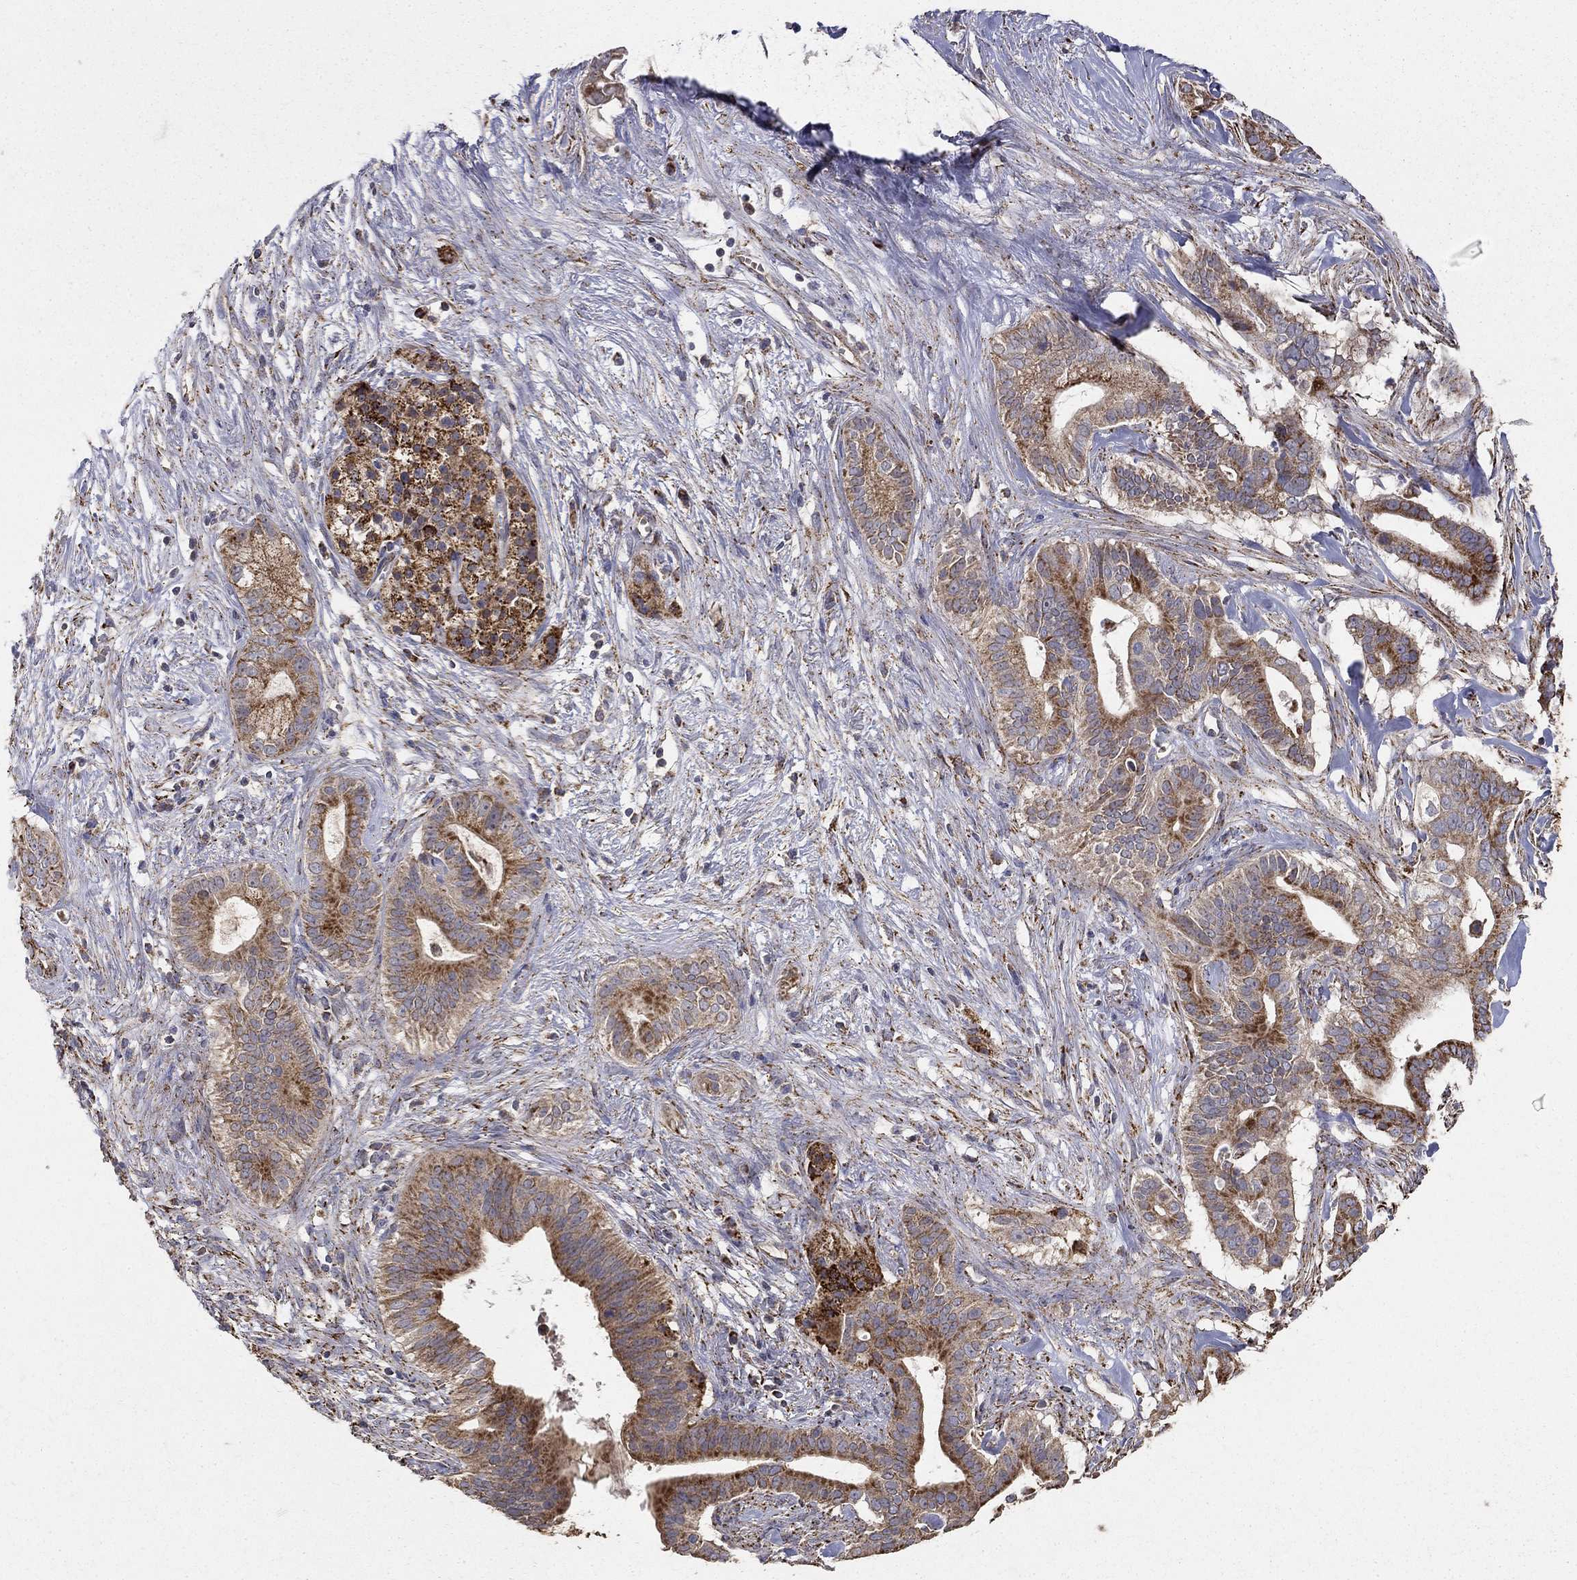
{"staining": {"intensity": "strong", "quantity": "25%-75%", "location": "cytoplasmic/membranous"}, "tissue": "pancreatic cancer", "cell_type": "Tumor cells", "image_type": "cancer", "snomed": [{"axis": "morphology", "description": "Adenocarcinoma, NOS"}, {"axis": "topography", "description": "Pancreas"}], "caption": "An image of pancreatic cancer stained for a protein demonstrates strong cytoplasmic/membranous brown staining in tumor cells.", "gene": "GCSH", "patient": {"sex": "male", "age": 61}}